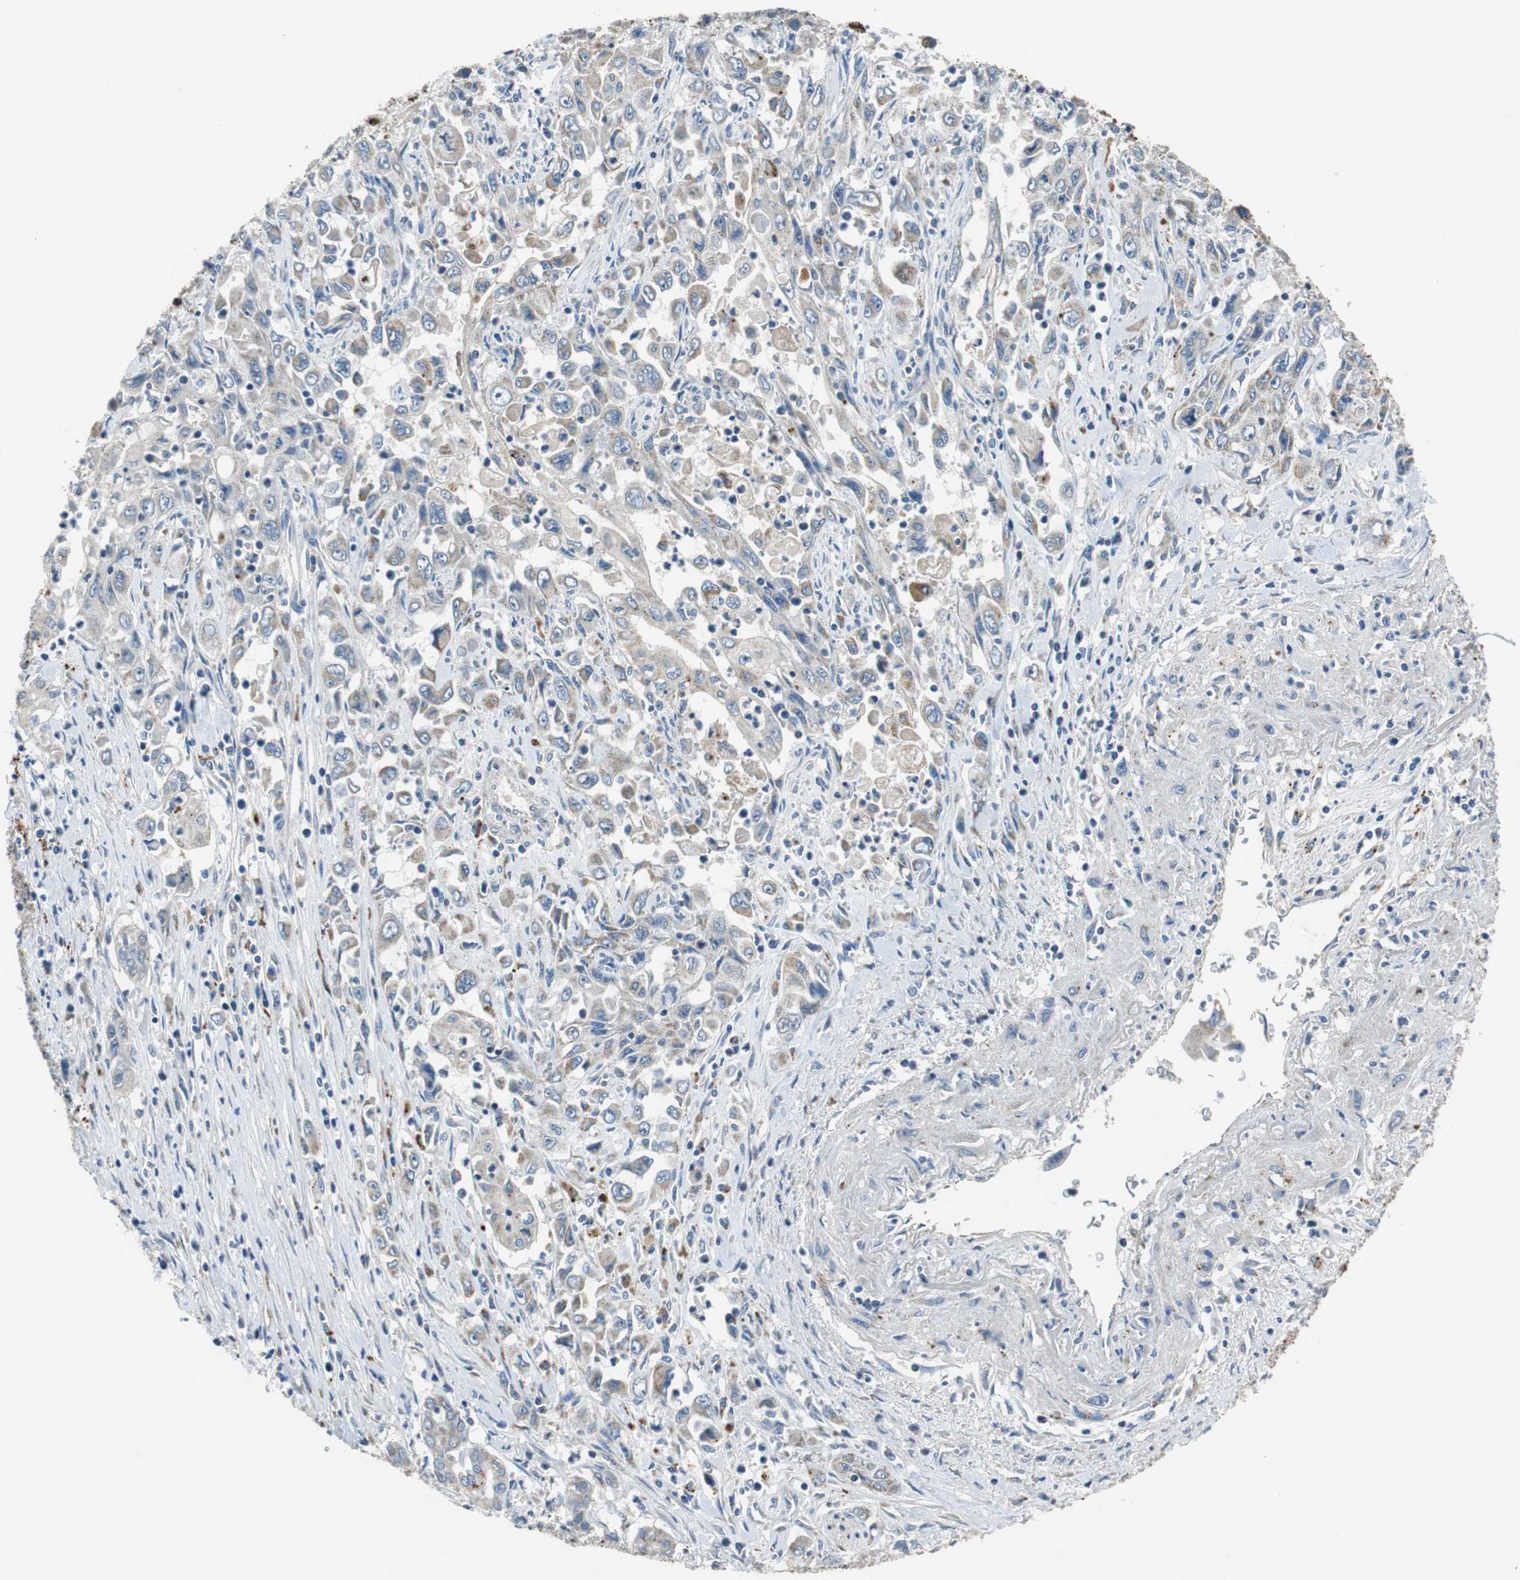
{"staining": {"intensity": "weak", "quantity": "25%-75%", "location": "cytoplasmic/membranous"}, "tissue": "pancreatic cancer", "cell_type": "Tumor cells", "image_type": "cancer", "snomed": [{"axis": "morphology", "description": "Adenocarcinoma, NOS"}, {"axis": "topography", "description": "Pancreas"}], "caption": "Pancreatic adenocarcinoma stained with a brown dye exhibits weak cytoplasmic/membranous positive expression in about 25%-75% of tumor cells.", "gene": "NLGN1", "patient": {"sex": "male", "age": 70}}